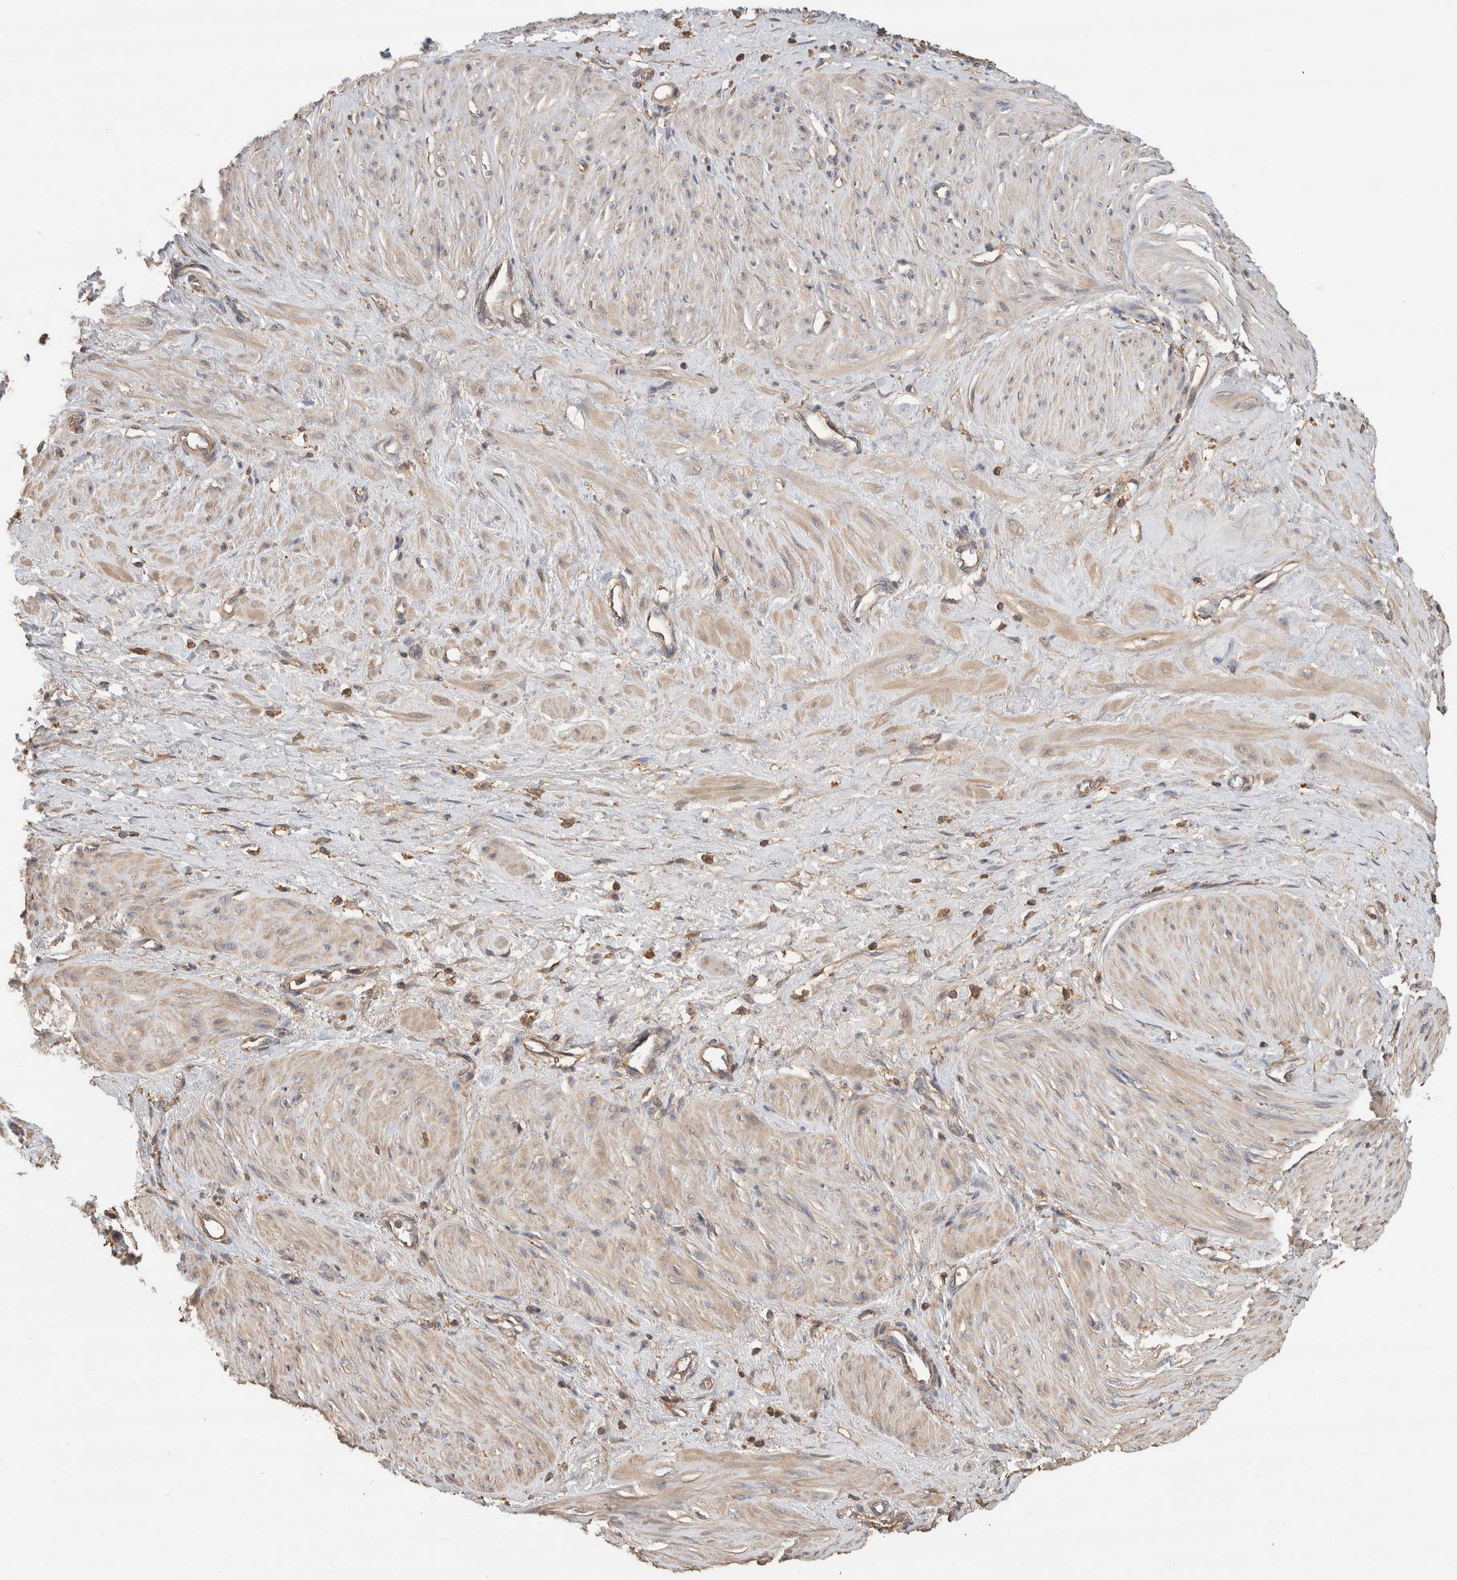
{"staining": {"intensity": "weak", "quantity": "25%-75%", "location": "cytoplasmic/membranous"}, "tissue": "smooth muscle", "cell_type": "Smooth muscle cells", "image_type": "normal", "snomed": [{"axis": "morphology", "description": "Normal tissue, NOS"}, {"axis": "topography", "description": "Endometrium"}], "caption": "A brown stain shows weak cytoplasmic/membranous expression of a protein in smooth muscle cells of normal human smooth muscle. Immunohistochemistry stains the protein in brown and the nuclei are stained blue.", "gene": "EIF4G3", "patient": {"sex": "female", "age": 33}}